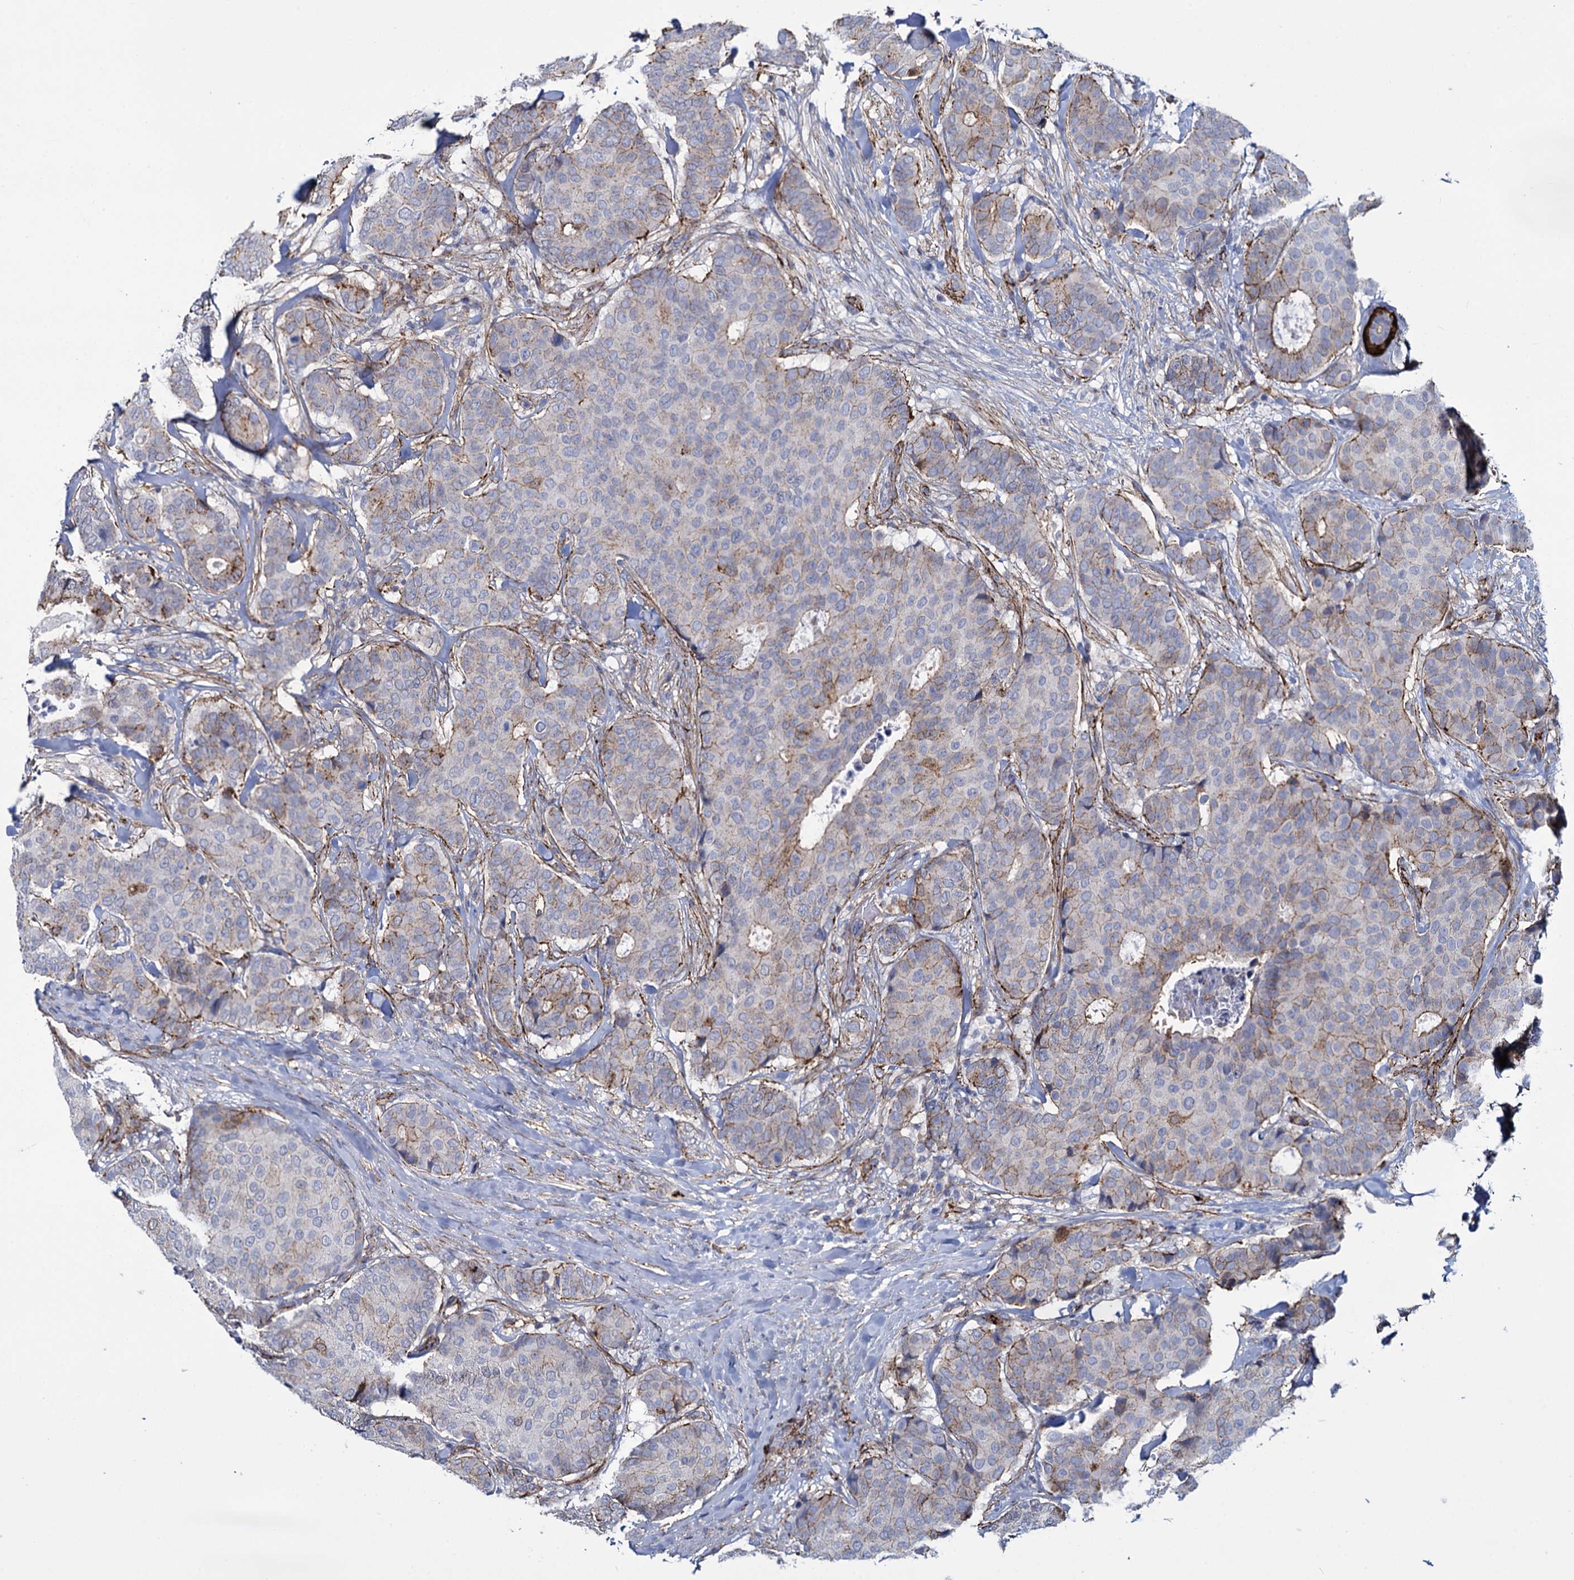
{"staining": {"intensity": "weak", "quantity": "25%-75%", "location": "cytoplasmic/membranous"}, "tissue": "breast cancer", "cell_type": "Tumor cells", "image_type": "cancer", "snomed": [{"axis": "morphology", "description": "Duct carcinoma"}, {"axis": "topography", "description": "Breast"}], "caption": "A low amount of weak cytoplasmic/membranous expression is present in approximately 25%-75% of tumor cells in breast intraductal carcinoma tissue.", "gene": "SNCG", "patient": {"sex": "female", "age": 75}}